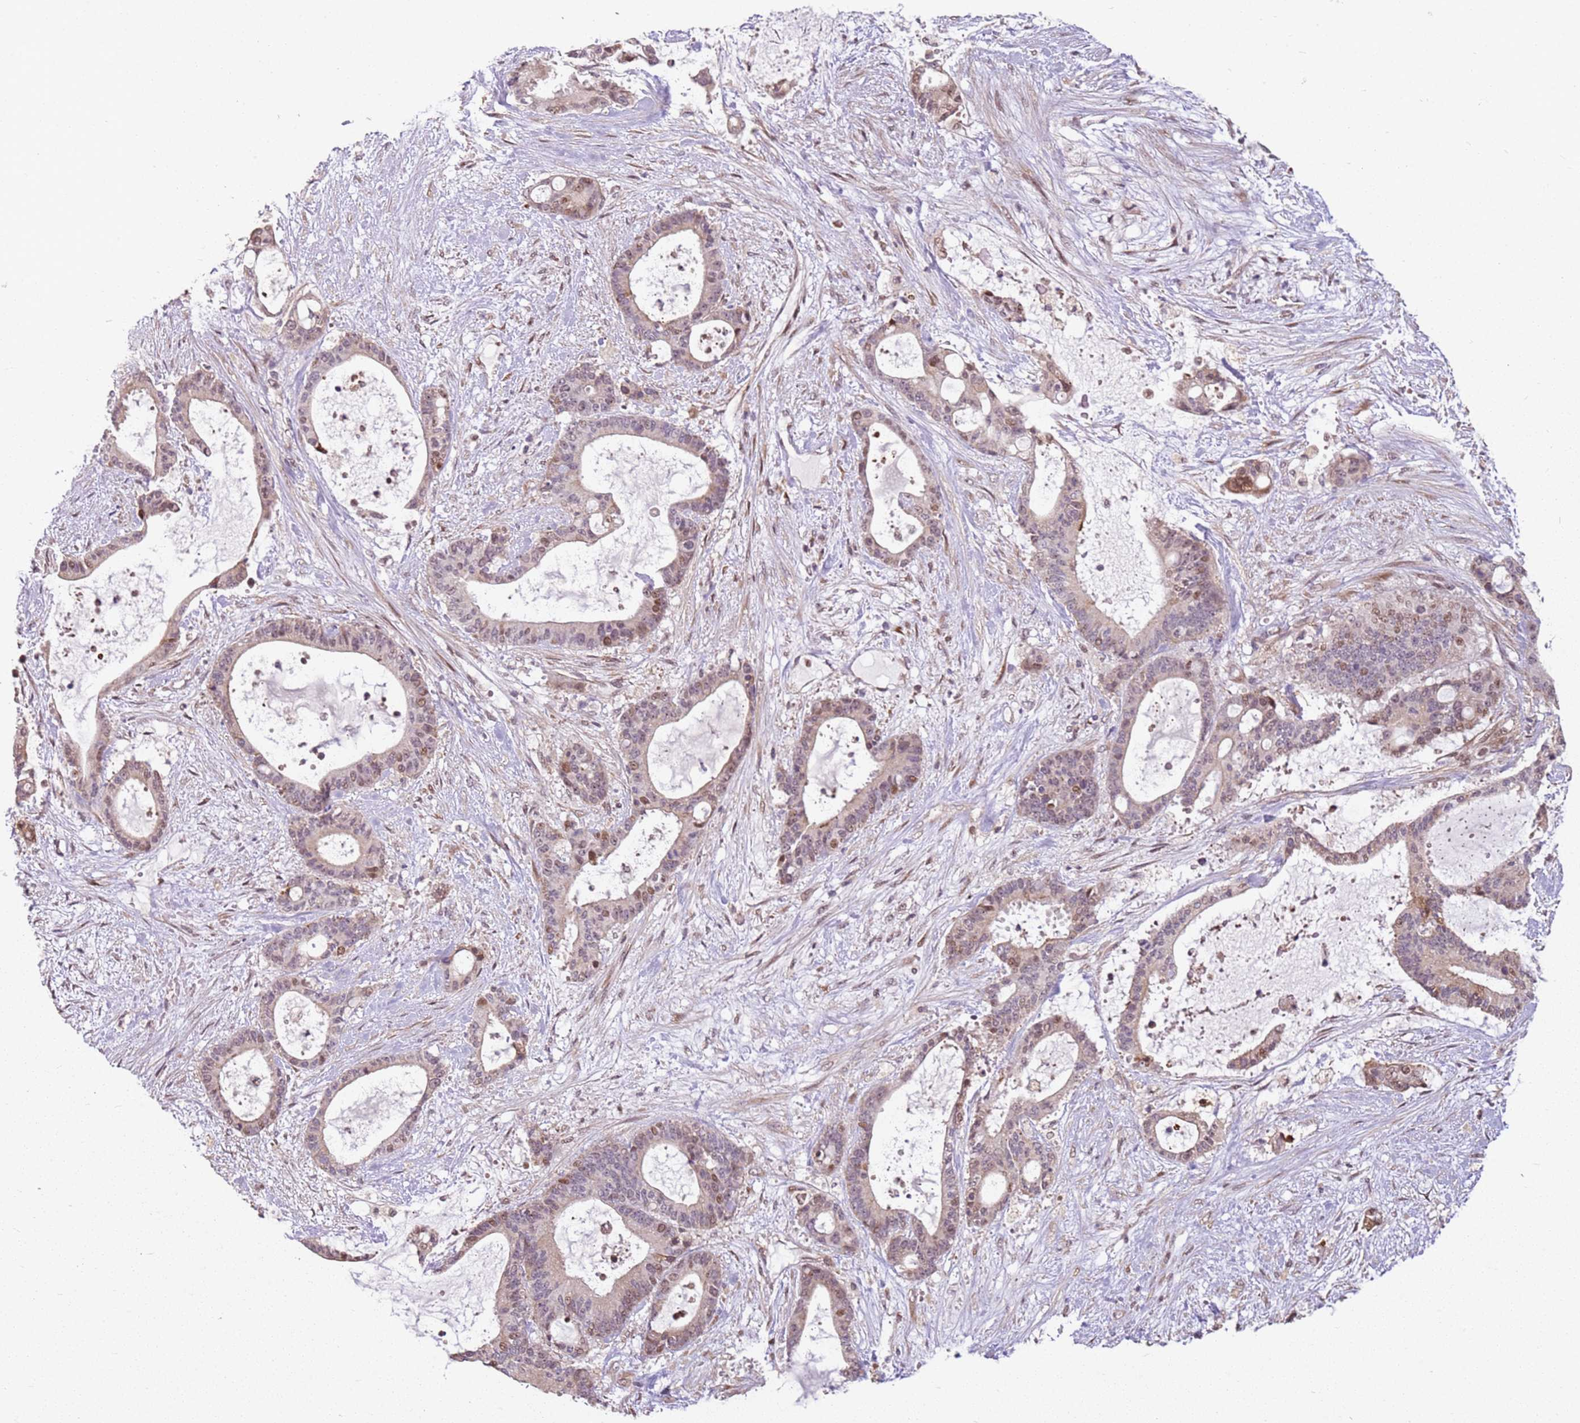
{"staining": {"intensity": "weak", "quantity": "25%-75%", "location": "nuclear"}, "tissue": "liver cancer", "cell_type": "Tumor cells", "image_type": "cancer", "snomed": [{"axis": "morphology", "description": "Normal tissue, NOS"}, {"axis": "morphology", "description": "Cholangiocarcinoma"}, {"axis": "topography", "description": "Liver"}, {"axis": "topography", "description": "Peripheral nerve tissue"}], "caption": "The micrograph reveals immunohistochemical staining of liver cholangiocarcinoma. There is weak nuclear expression is identified in approximately 25%-75% of tumor cells. Immunohistochemistry stains the protein in brown and the nuclei are stained blue.", "gene": "CHURC1", "patient": {"sex": "female", "age": 73}}